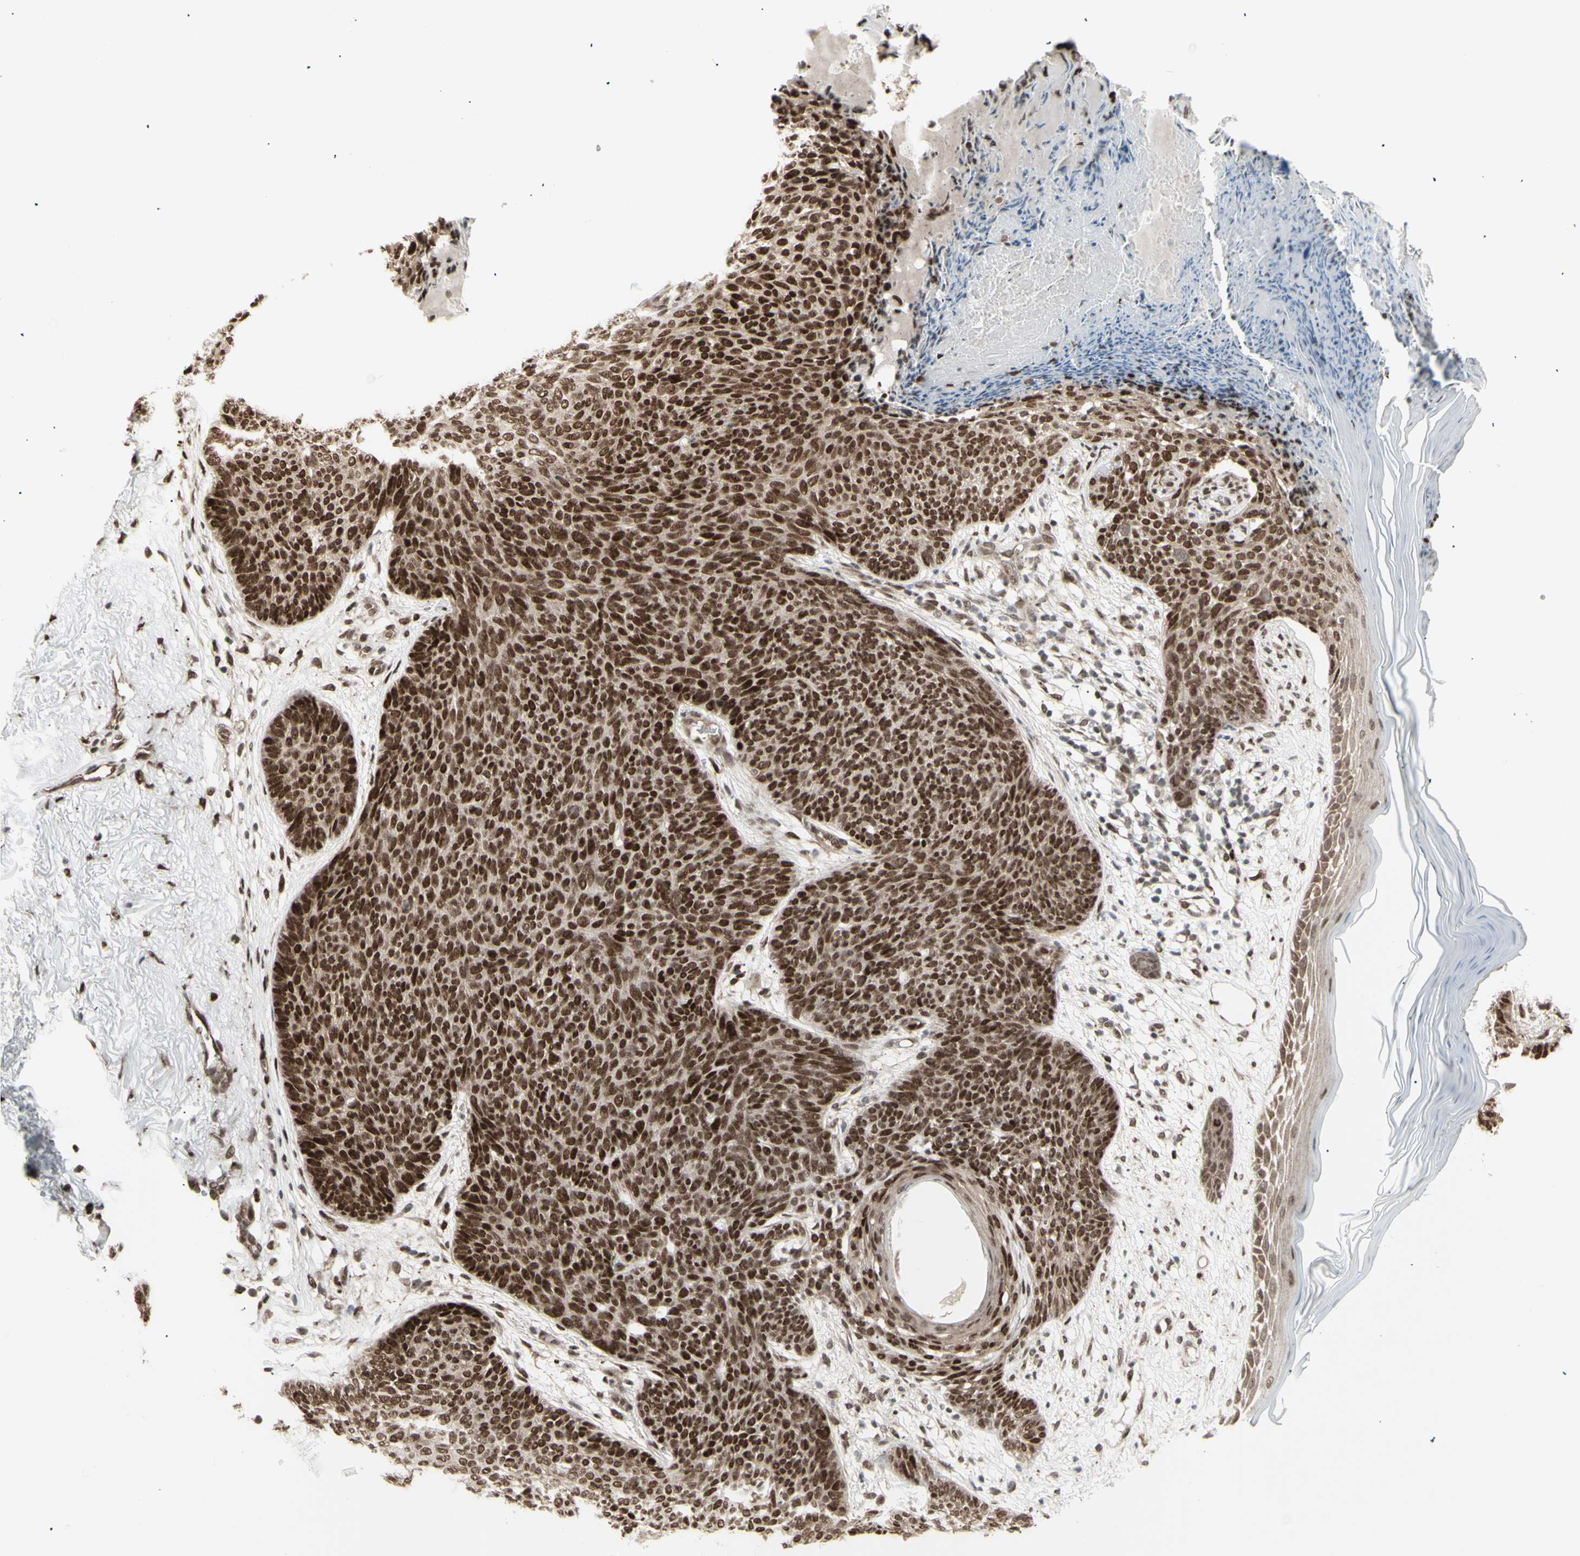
{"staining": {"intensity": "strong", "quantity": ">75%", "location": "cytoplasmic/membranous,nuclear"}, "tissue": "skin cancer", "cell_type": "Tumor cells", "image_type": "cancer", "snomed": [{"axis": "morphology", "description": "Normal tissue, NOS"}, {"axis": "morphology", "description": "Basal cell carcinoma"}, {"axis": "topography", "description": "Skin"}], "caption": "Immunohistochemistry (IHC) (DAB (3,3'-diaminobenzidine)) staining of human basal cell carcinoma (skin) demonstrates strong cytoplasmic/membranous and nuclear protein staining in approximately >75% of tumor cells. (Stains: DAB in brown, nuclei in blue, Microscopy: brightfield microscopy at high magnification).", "gene": "CBX1", "patient": {"sex": "female", "age": 70}}